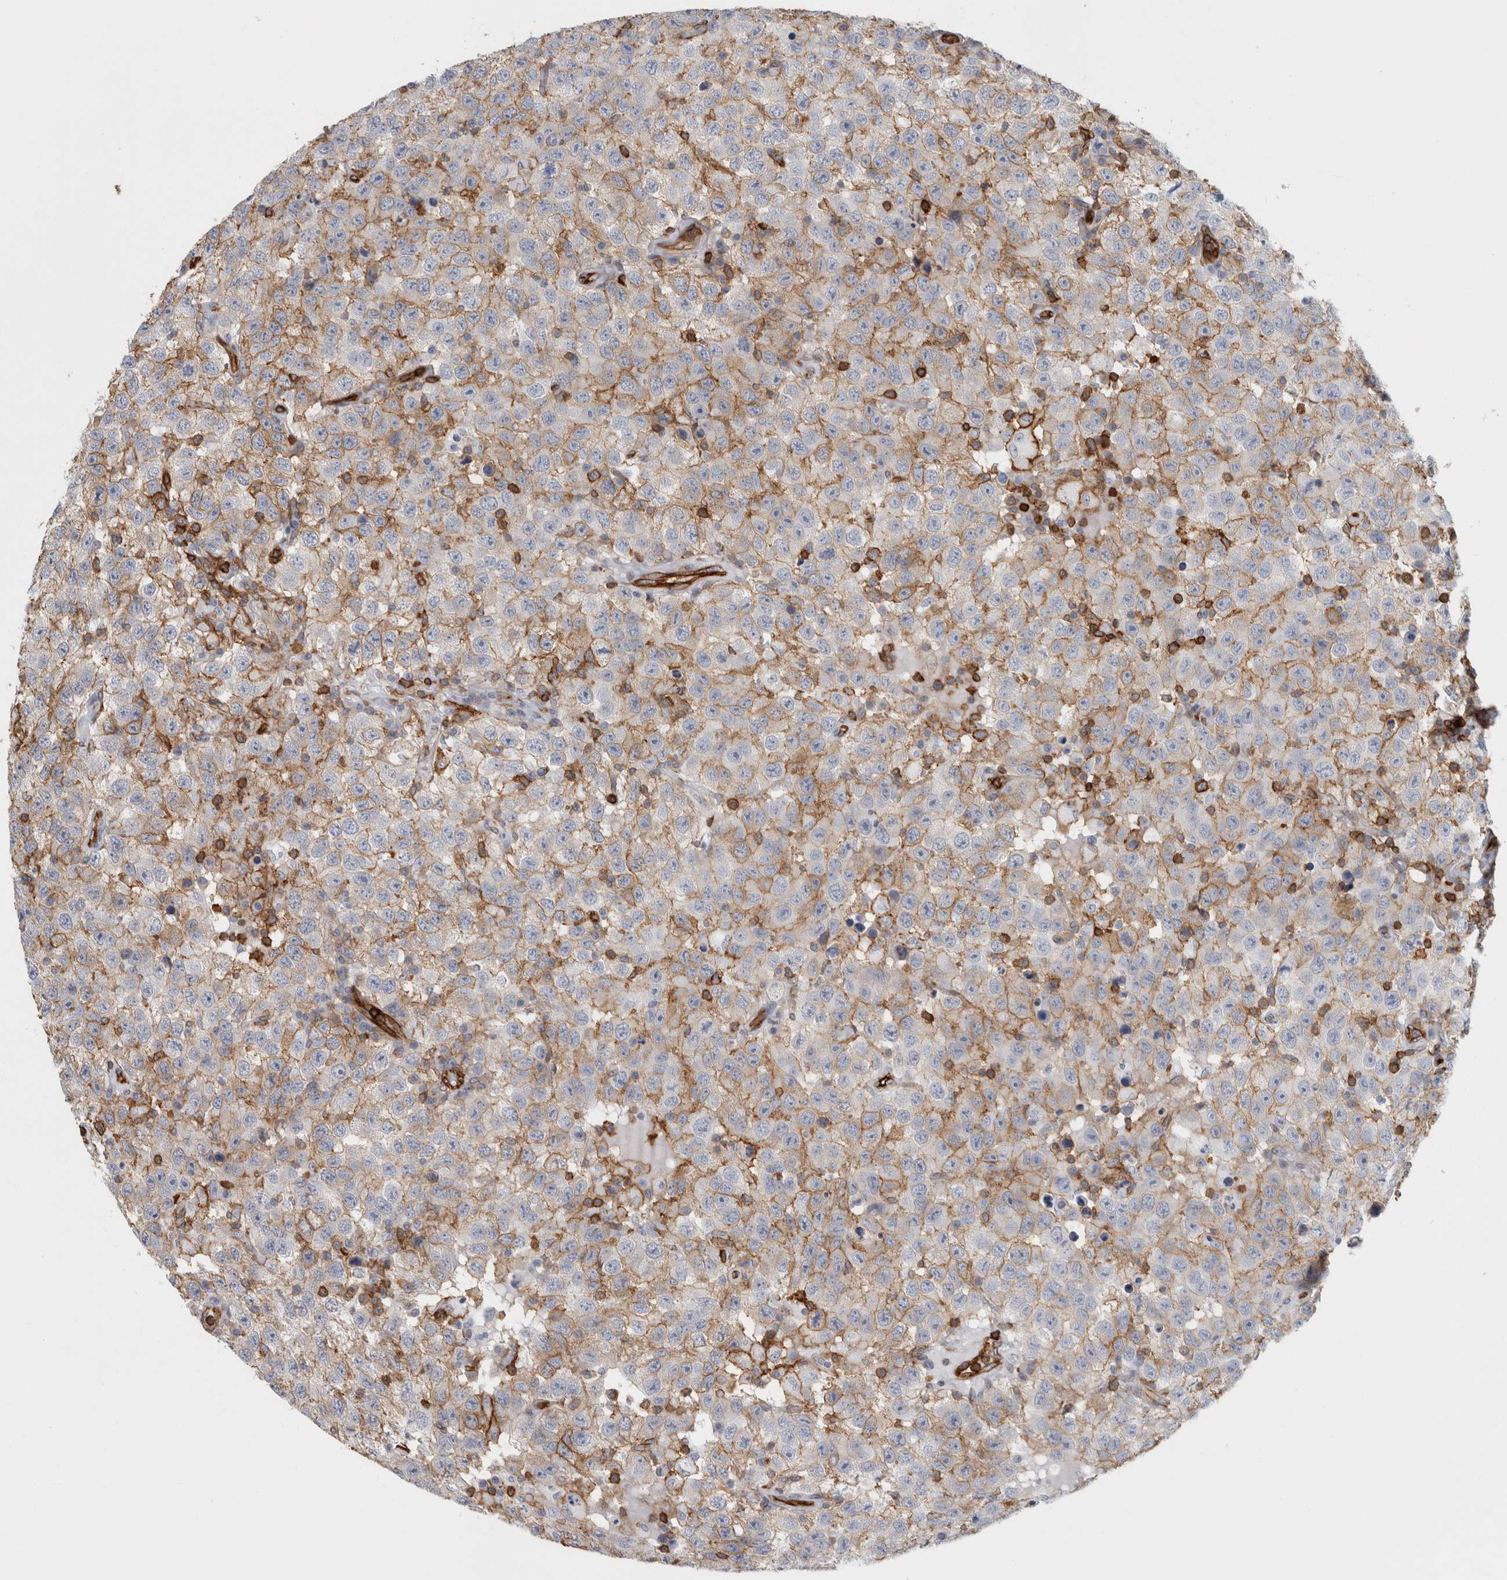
{"staining": {"intensity": "moderate", "quantity": "25%-75%", "location": "cytoplasmic/membranous"}, "tissue": "testis cancer", "cell_type": "Tumor cells", "image_type": "cancer", "snomed": [{"axis": "morphology", "description": "Seminoma, NOS"}, {"axis": "topography", "description": "Testis"}], "caption": "Testis cancer (seminoma) stained with IHC displays moderate cytoplasmic/membranous staining in approximately 25%-75% of tumor cells.", "gene": "AHNAK", "patient": {"sex": "male", "age": 41}}